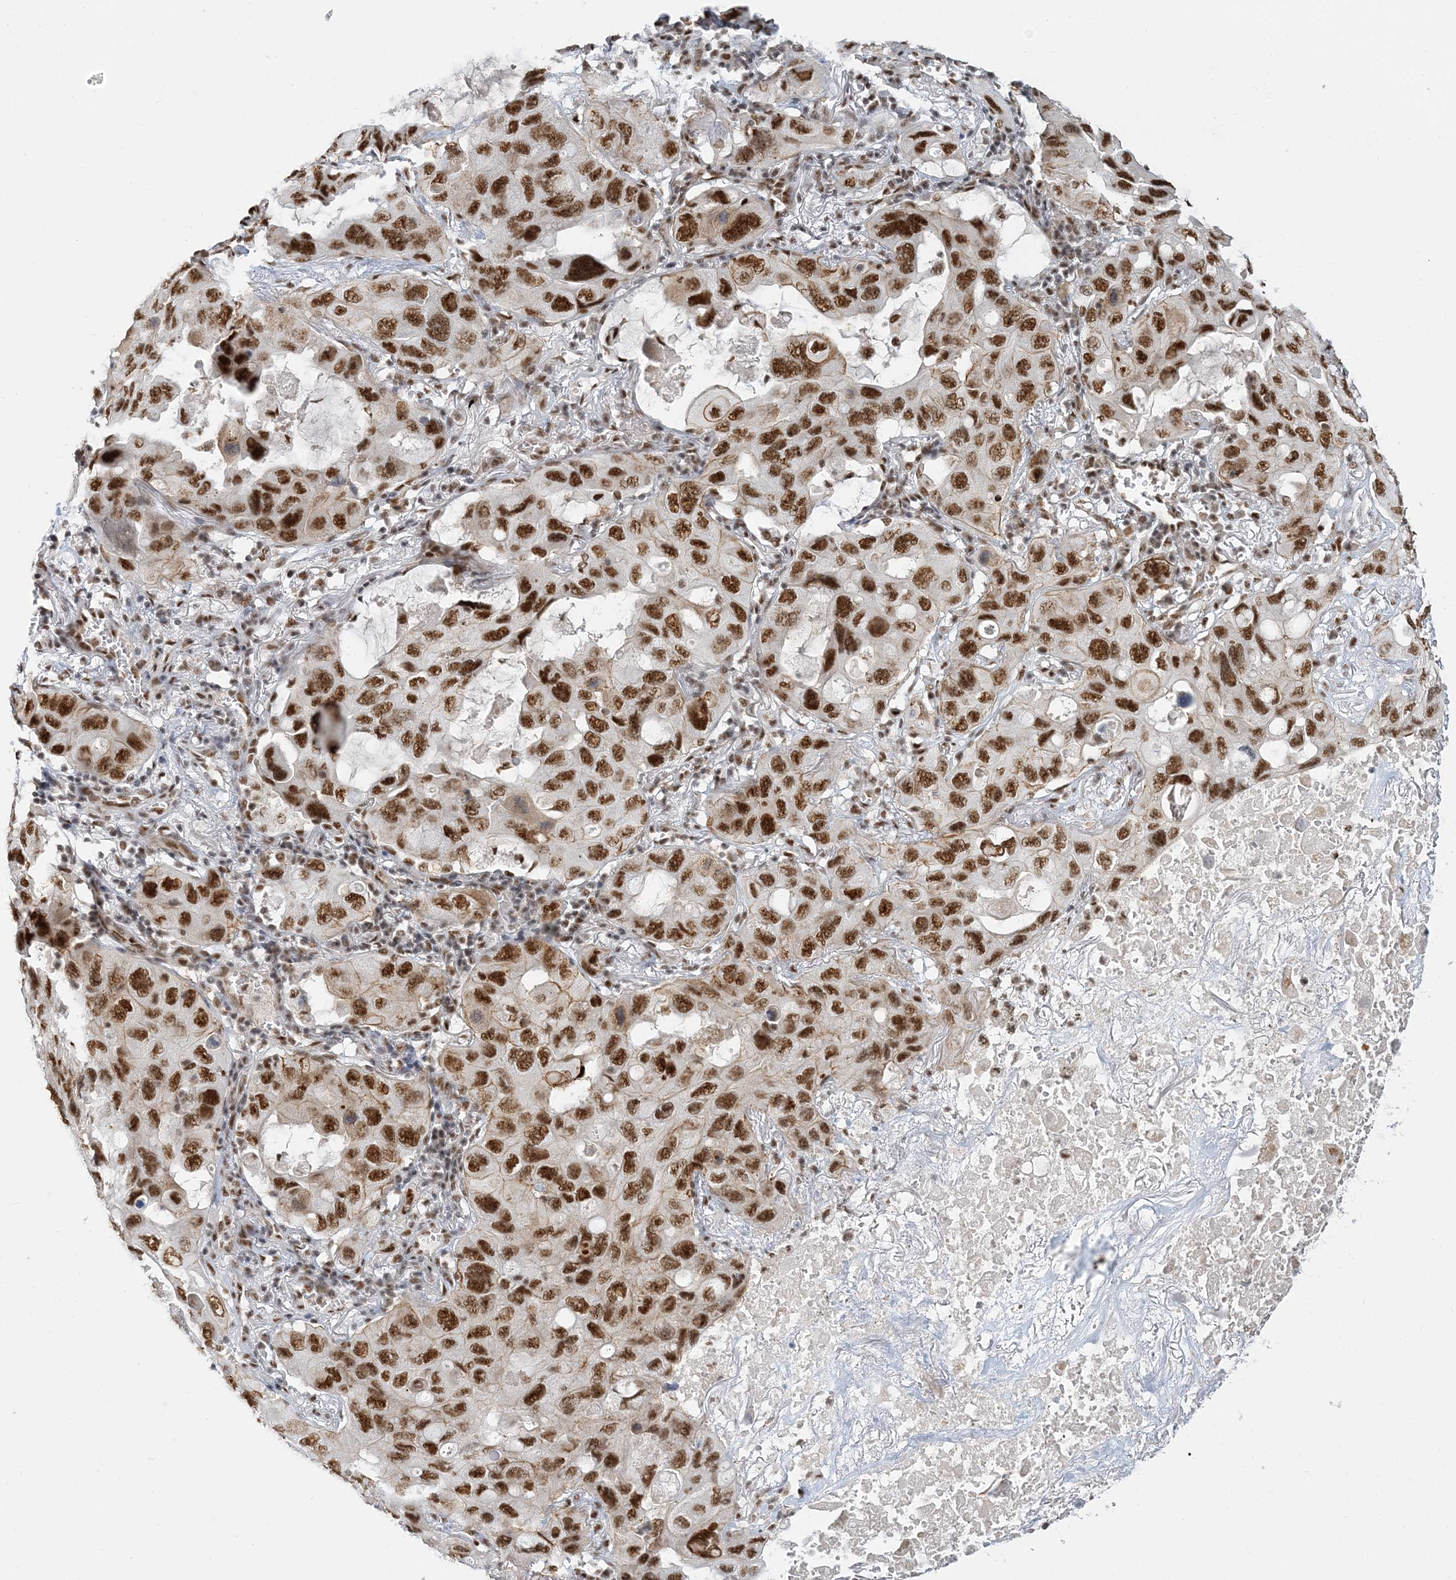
{"staining": {"intensity": "strong", "quantity": ">75%", "location": "nuclear"}, "tissue": "lung cancer", "cell_type": "Tumor cells", "image_type": "cancer", "snomed": [{"axis": "morphology", "description": "Squamous cell carcinoma, NOS"}, {"axis": "topography", "description": "Lung"}], "caption": "Protein expression analysis of squamous cell carcinoma (lung) demonstrates strong nuclear staining in approximately >75% of tumor cells. The staining is performed using DAB brown chromogen to label protein expression. The nuclei are counter-stained blue using hematoxylin.", "gene": "PLRG1", "patient": {"sex": "female", "age": 73}}